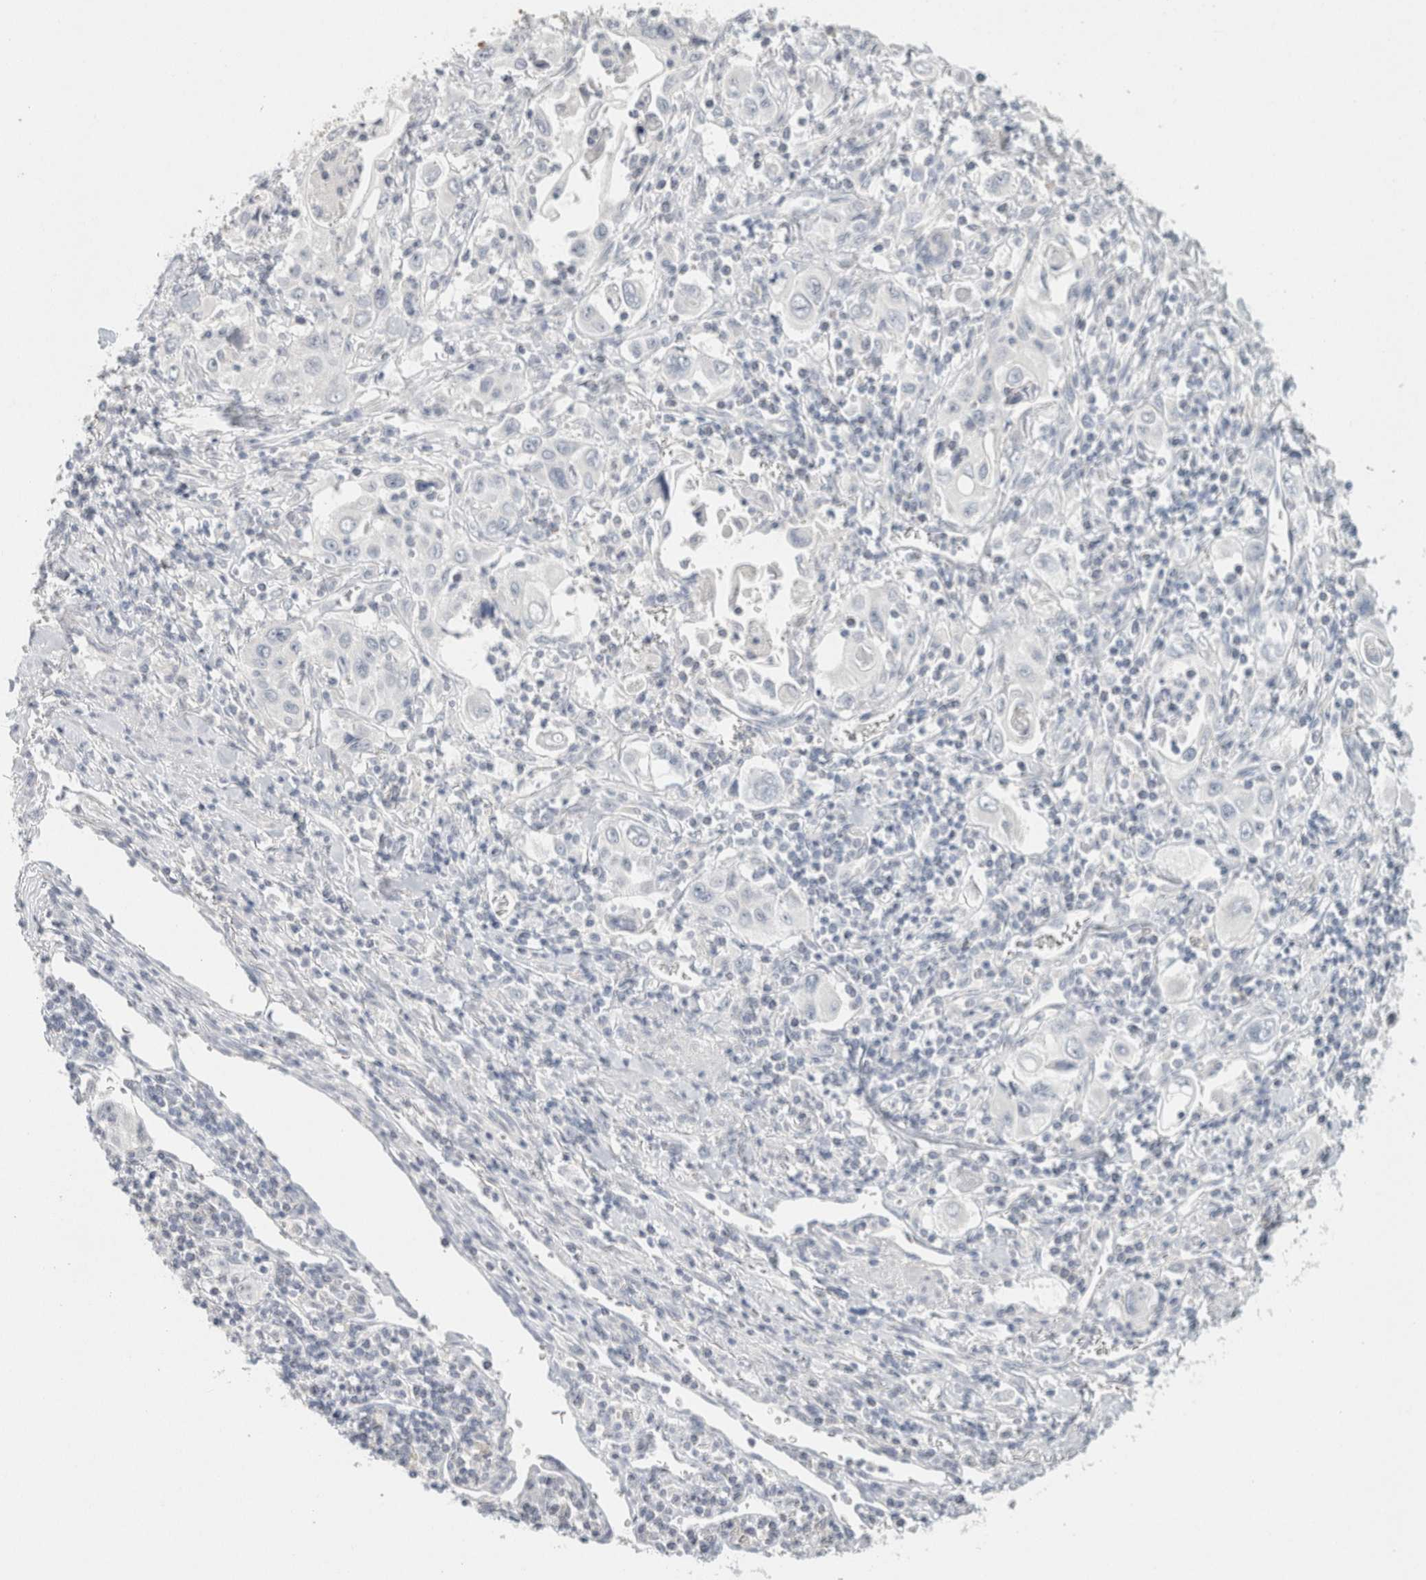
{"staining": {"intensity": "negative", "quantity": "none", "location": "none"}, "tissue": "pancreatic cancer", "cell_type": "Tumor cells", "image_type": "cancer", "snomed": [{"axis": "morphology", "description": "Adenocarcinoma, NOS"}, {"axis": "topography", "description": "Pancreas"}], "caption": "This is an IHC photomicrograph of pancreatic adenocarcinoma. There is no expression in tumor cells.", "gene": "NEFM", "patient": {"sex": "male", "age": 70}}